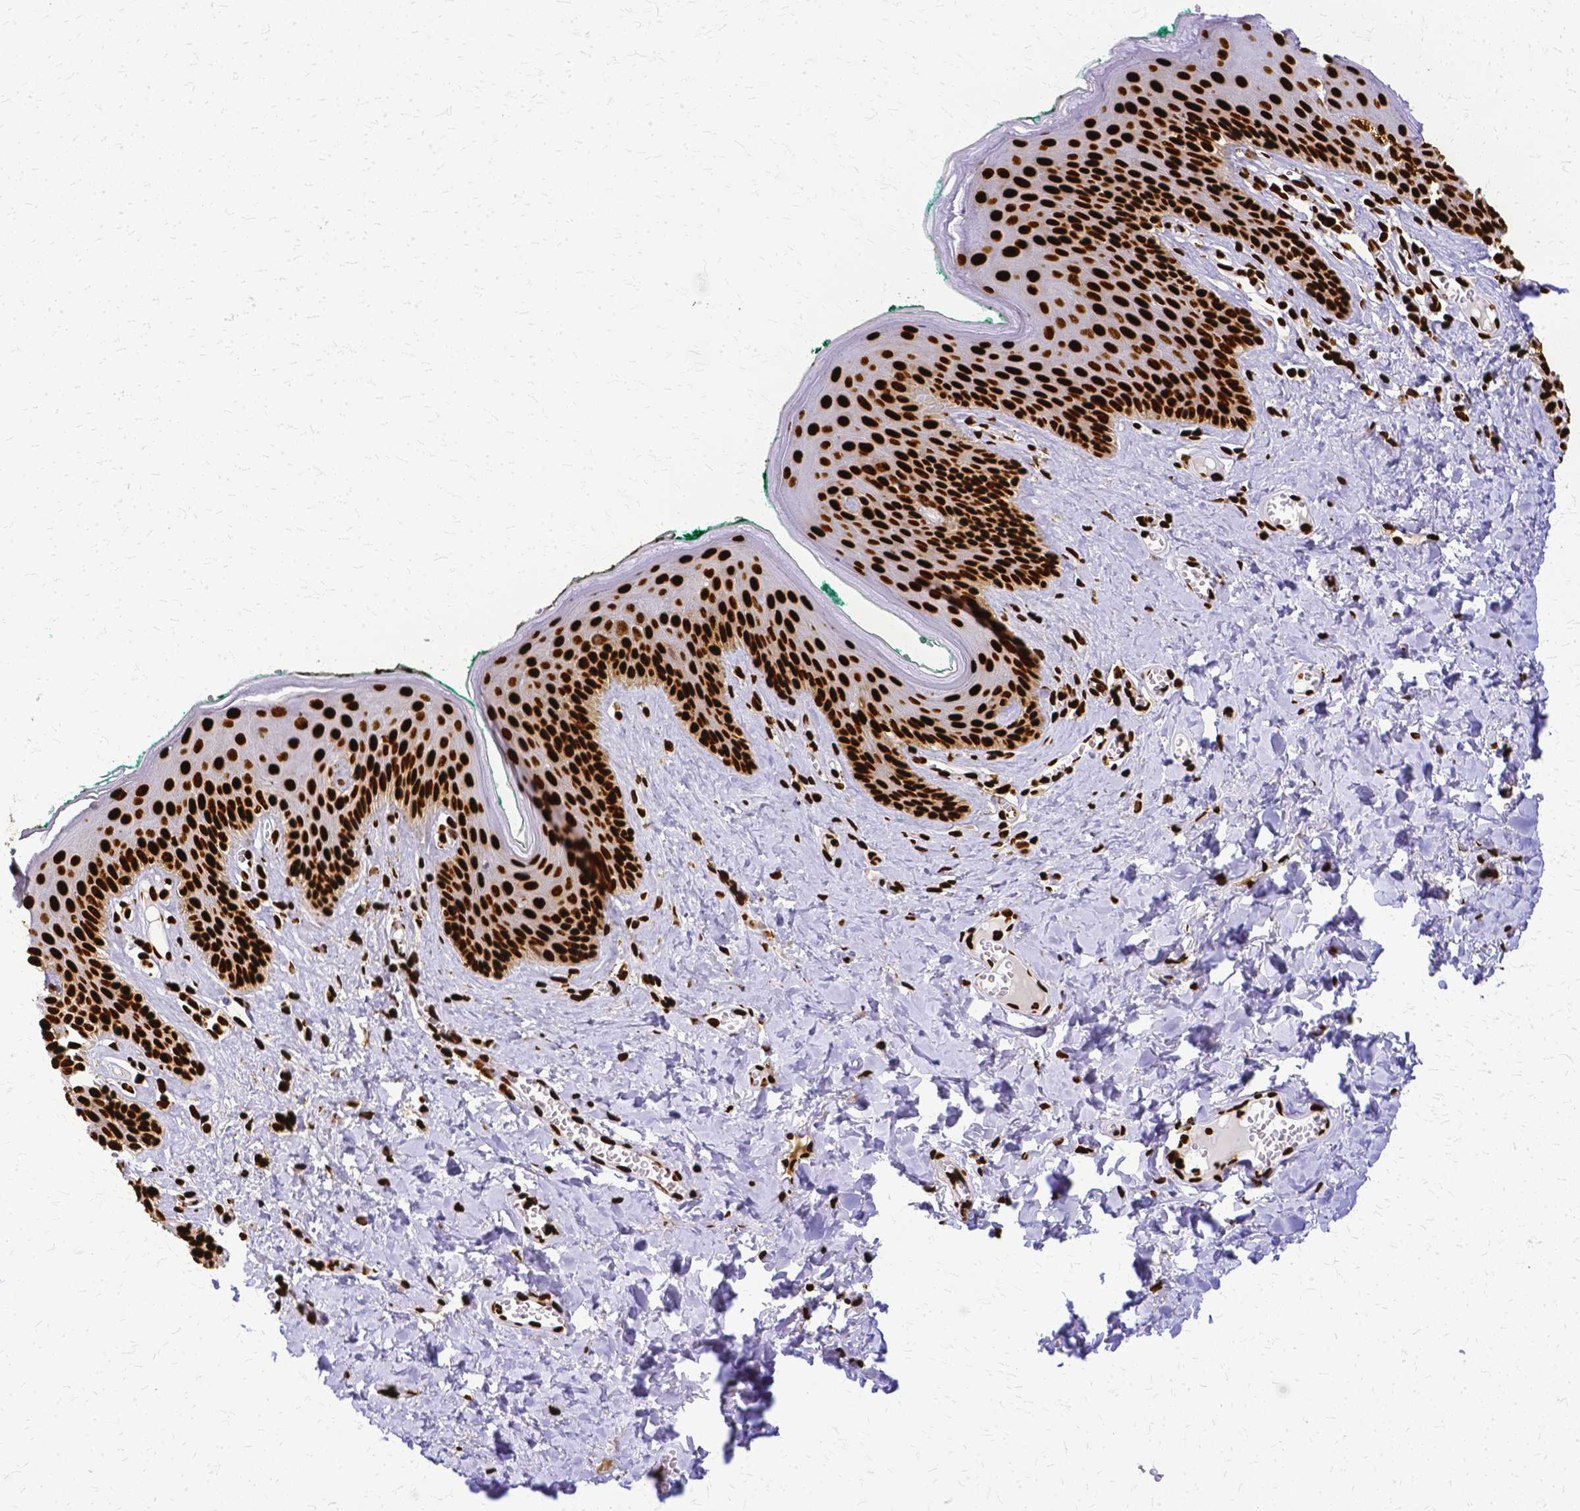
{"staining": {"intensity": "strong", "quantity": ">75%", "location": "nuclear"}, "tissue": "skin", "cell_type": "Epidermal cells", "image_type": "normal", "snomed": [{"axis": "morphology", "description": "Normal tissue, NOS"}, {"axis": "topography", "description": "Vulva"}, {"axis": "topography", "description": "Peripheral nerve tissue"}], "caption": "Protein expression analysis of unremarkable skin displays strong nuclear expression in approximately >75% of epidermal cells.", "gene": "SFPQ", "patient": {"sex": "female", "age": 66}}